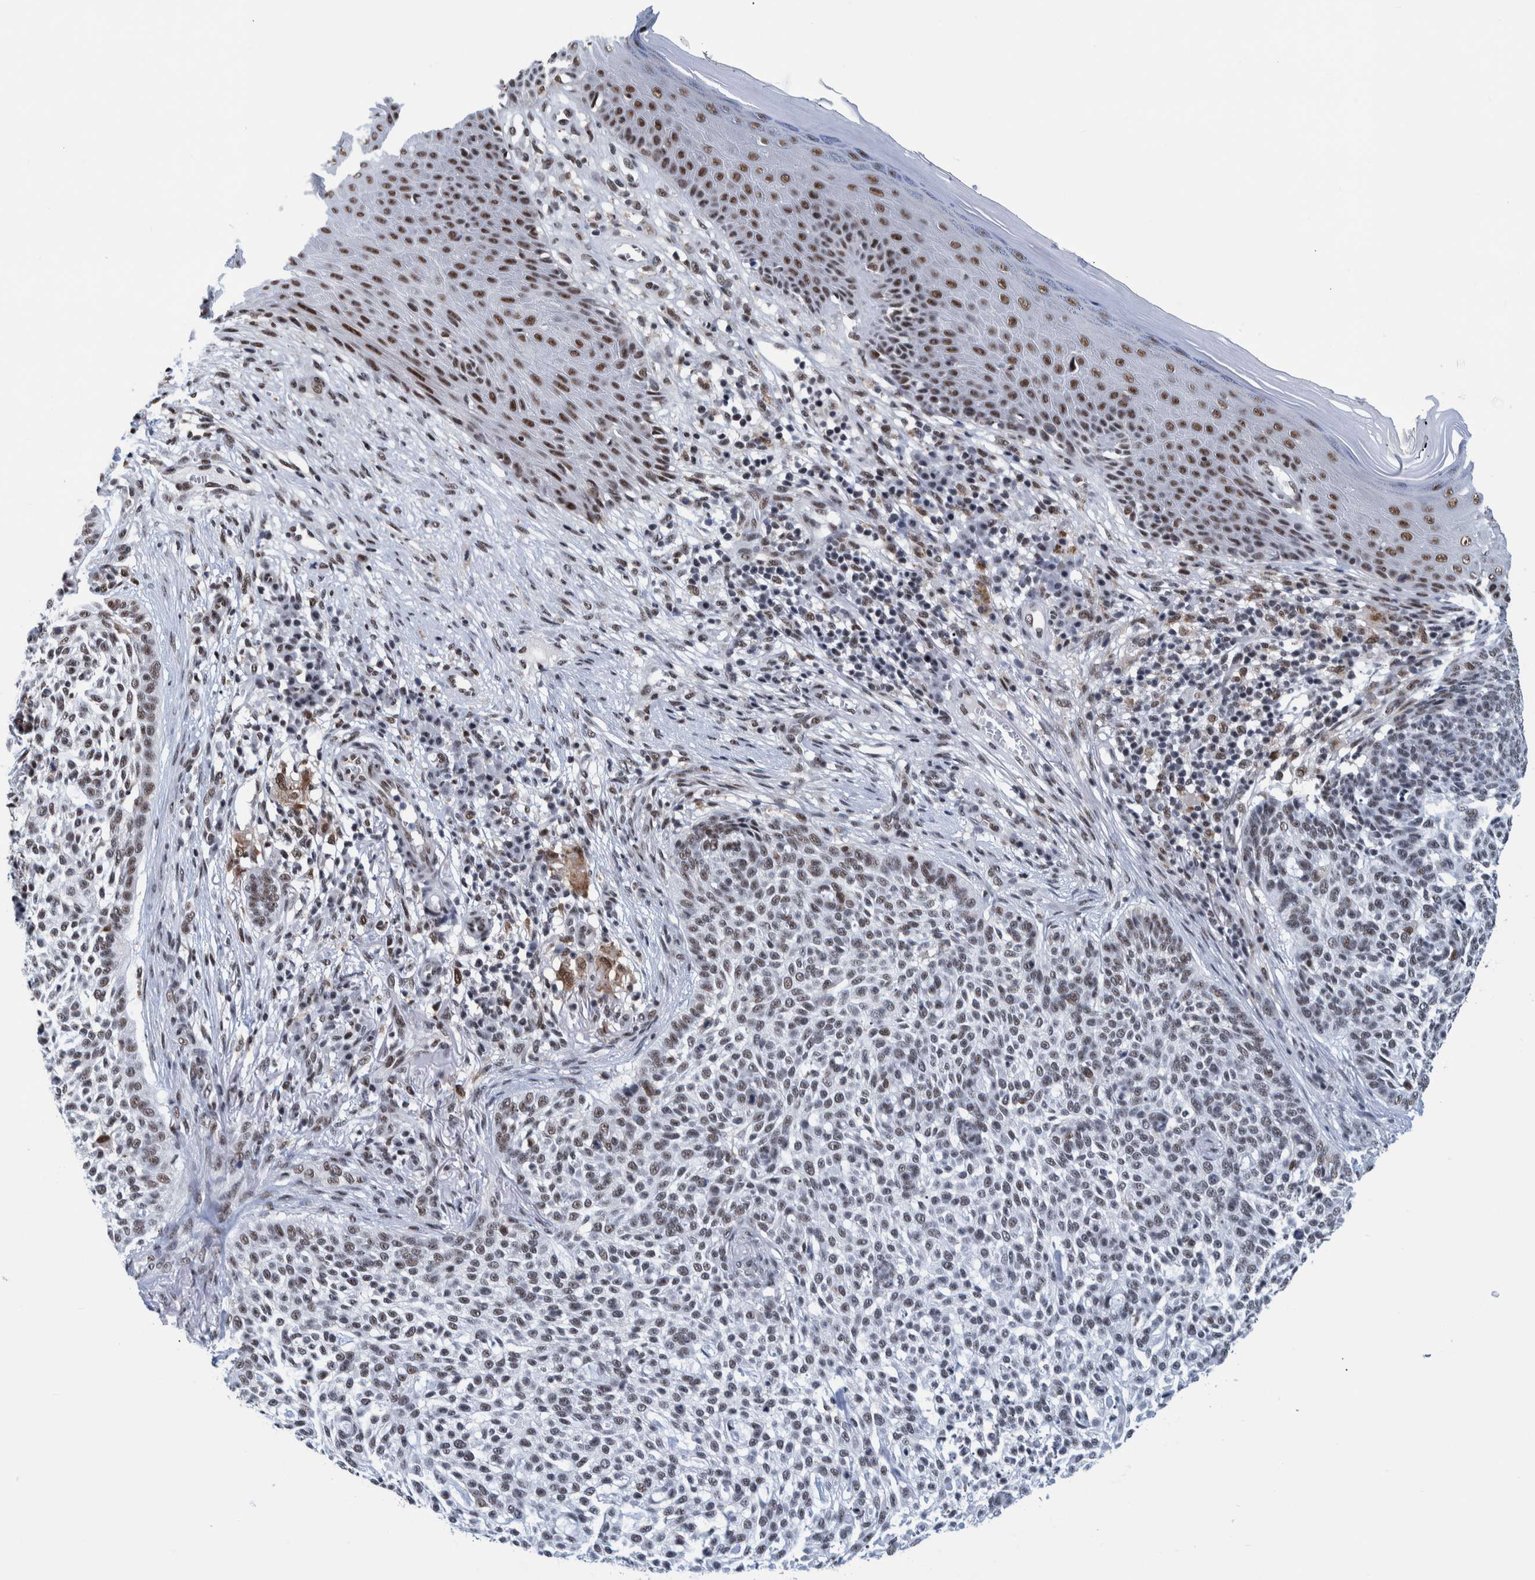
{"staining": {"intensity": "weak", "quantity": ">75%", "location": "nuclear"}, "tissue": "skin cancer", "cell_type": "Tumor cells", "image_type": "cancer", "snomed": [{"axis": "morphology", "description": "Basal cell carcinoma"}, {"axis": "topography", "description": "Skin"}], "caption": "Immunohistochemical staining of basal cell carcinoma (skin) shows low levels of weak nuclear expression in about >75% of tumor cells. The staining is performed using DAB (3,3'-diaminobenzidine) brown chromogen to label protein expression. The nuclei are counter-stained blue using hematoxylin.", "gene": "EFTUD2", "patient": {"sex": "female", "age": 64}}